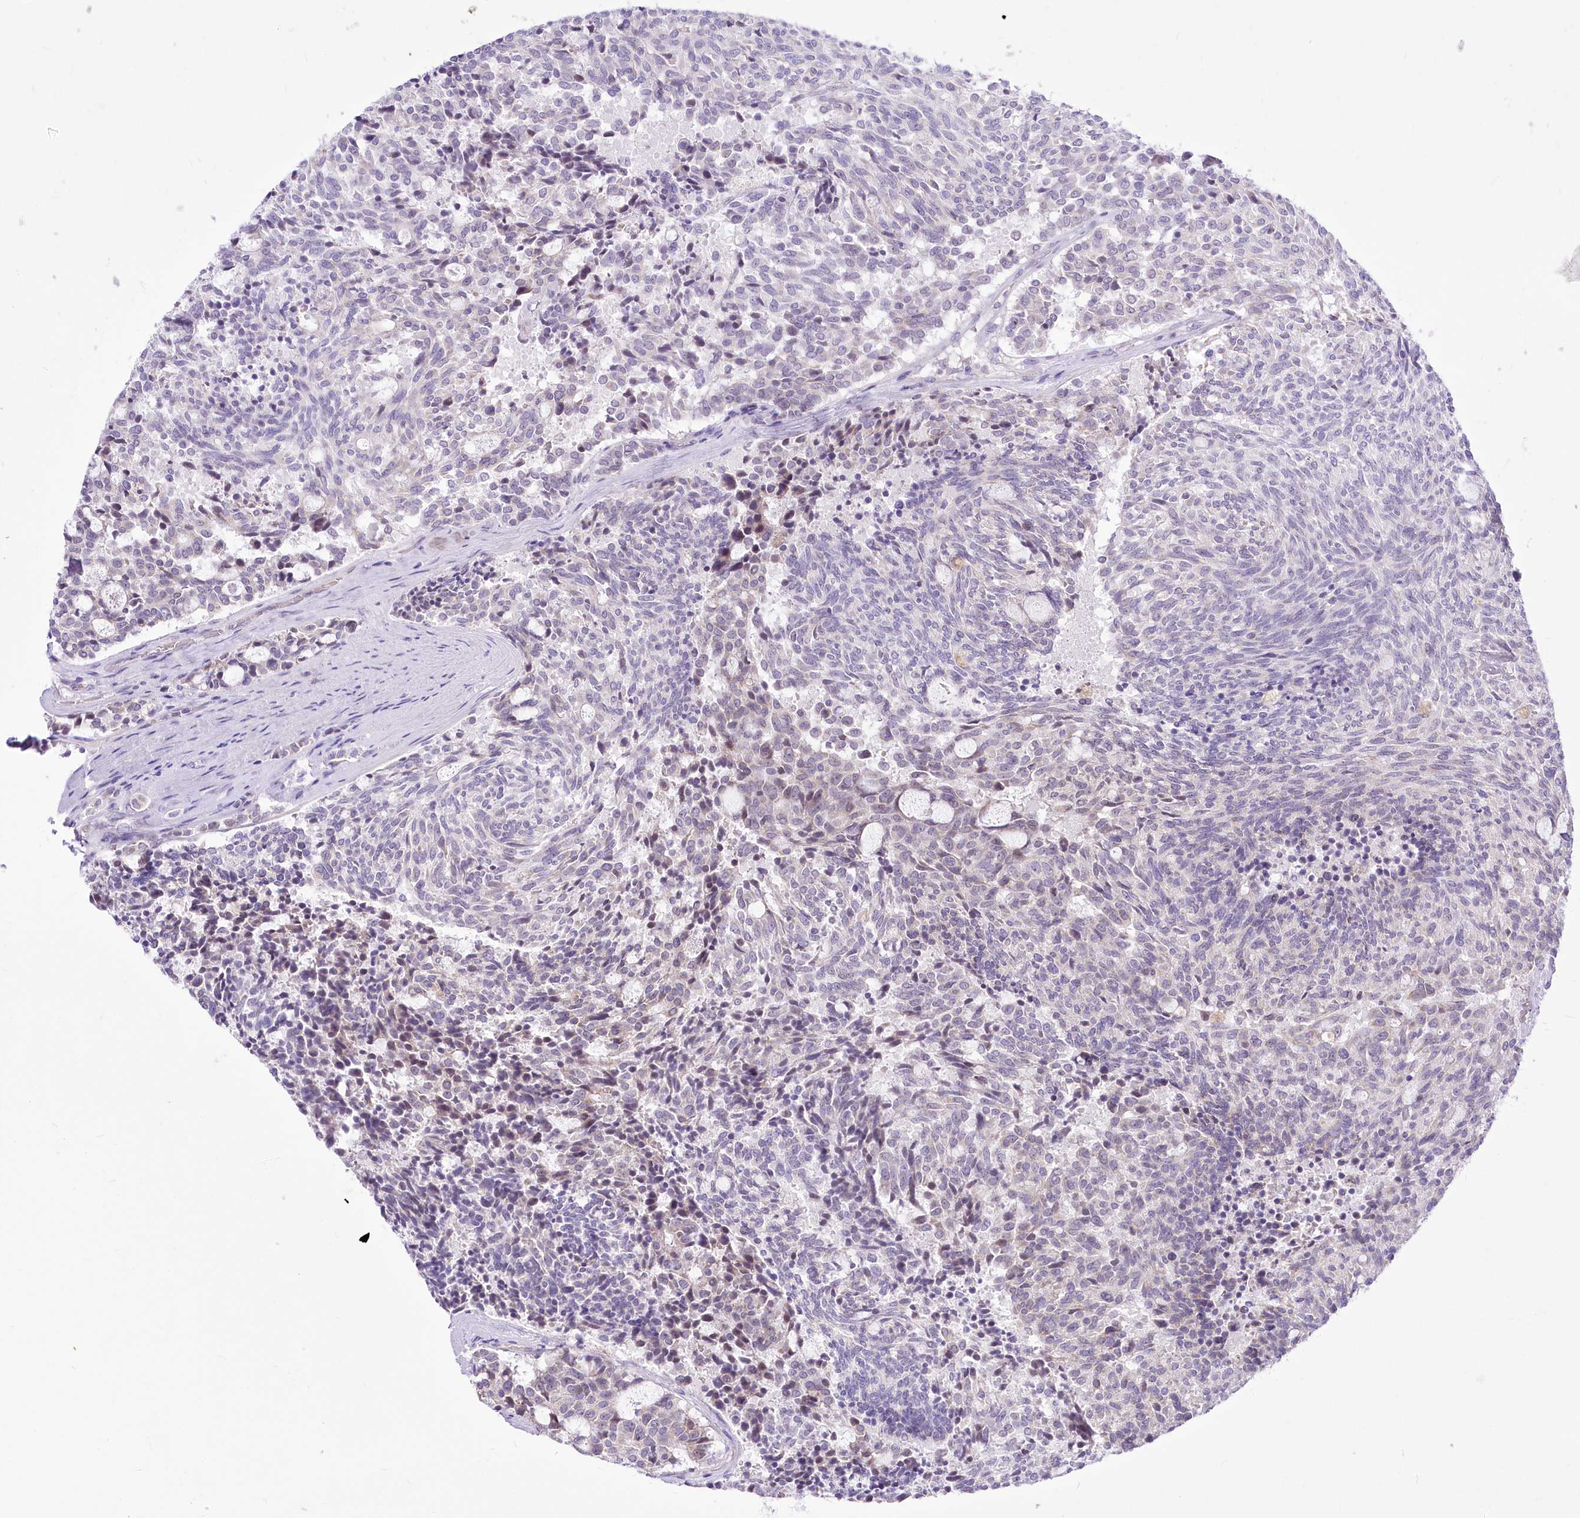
{"staining": {"intensity": "negative", "quantity": "none", "location": "none"}, "tissue": "carcinoid", "cell_type": "Tumor cells", "image_type": "cancer", "snomed": [{"axis": "morphology", "description": "Carcinoid, malignant, NOS"}, {"axis": "topography", "description": "Pancreas"}], "caption": "Image shows no significant protein expression in tumor cells of carcinoid. Nuclei are stained in blue.", "gene": "BEND7", "patient": {"sex": "female", "age": 54}}